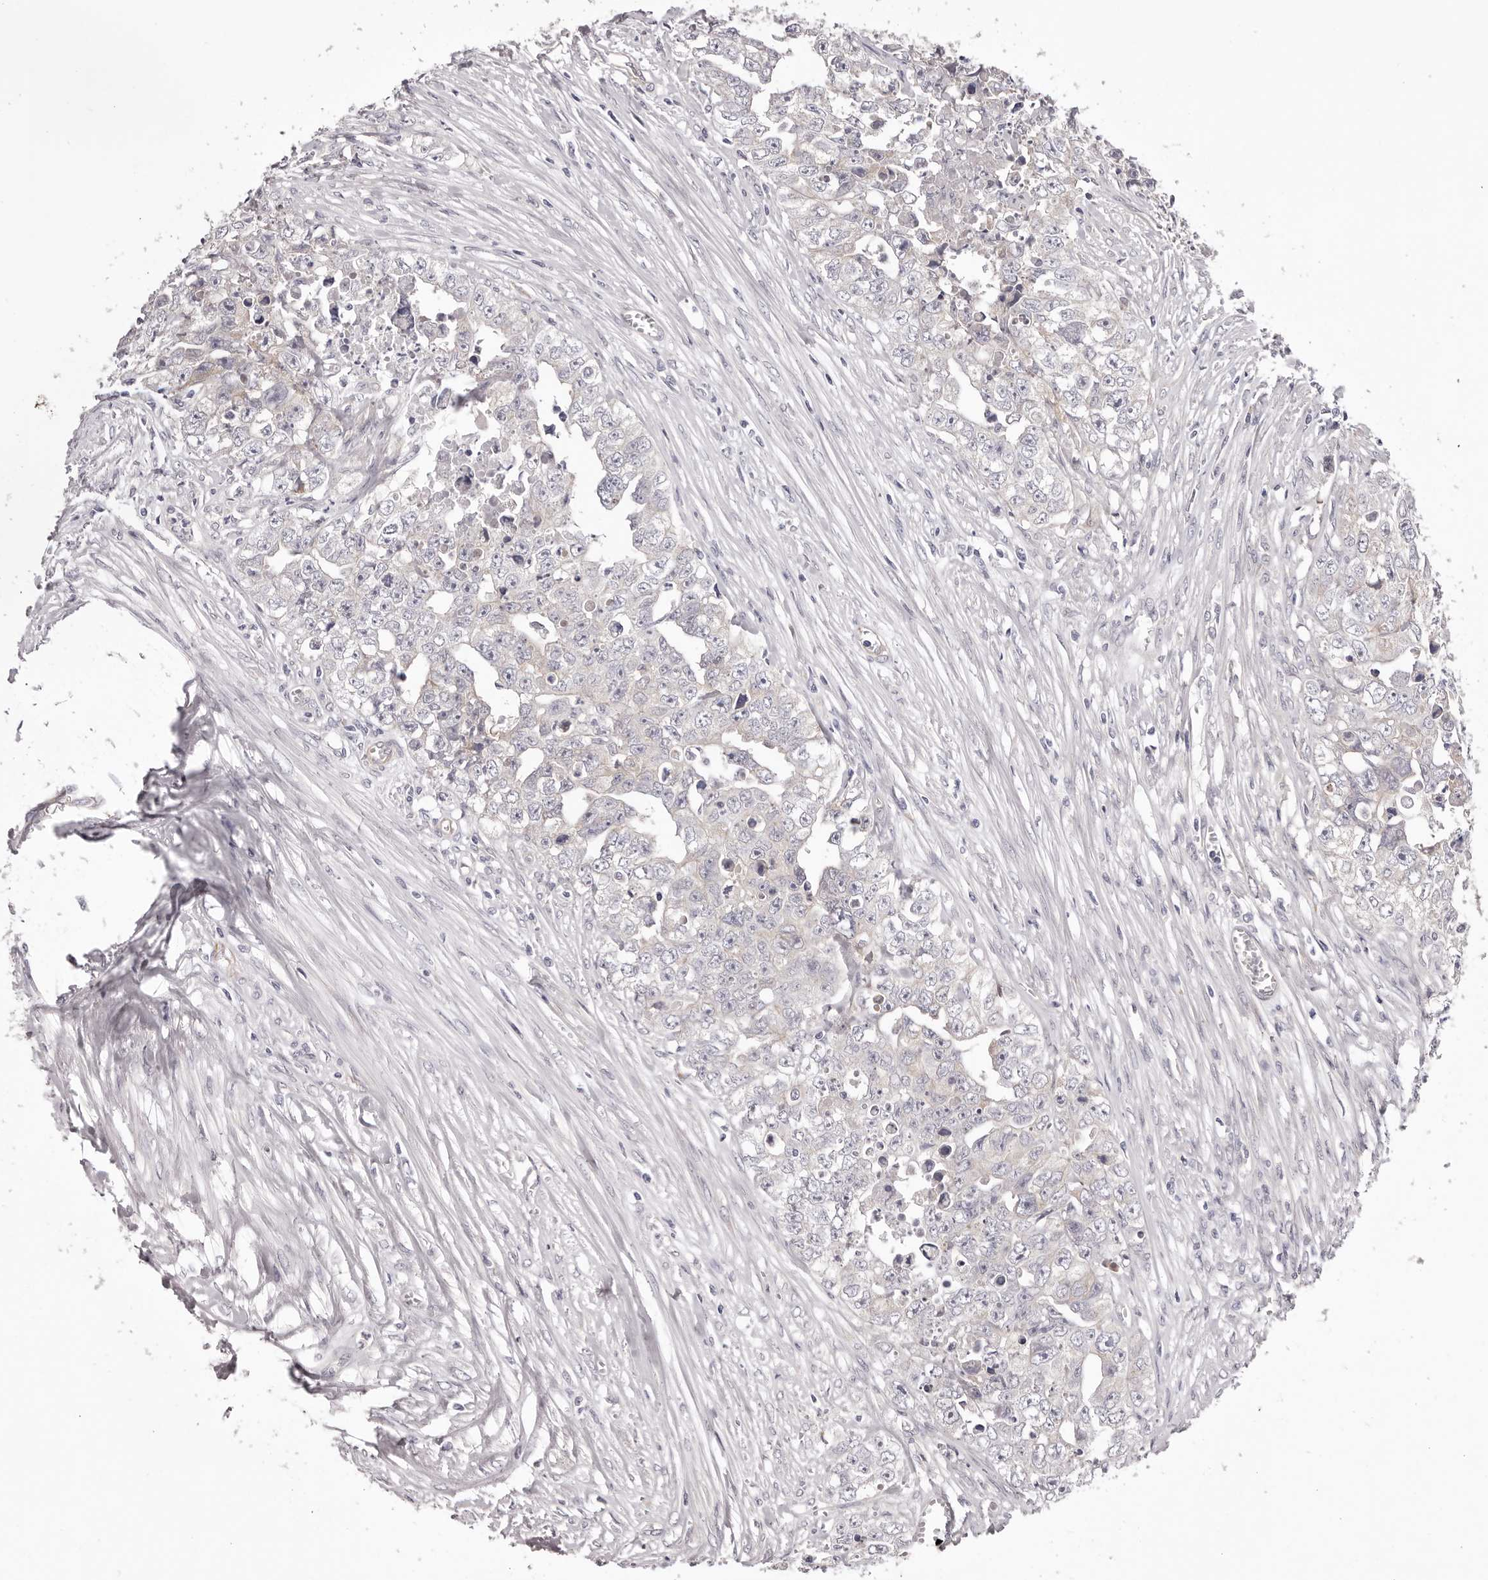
{"staining": {"intensity": "negative", "quantity": "none", "location": "none"}, "tissue": "testis cancer", "cell_type": "Tumor cells", "image_type": "cancer", "snomed": [{"axis": "morphology", "description": "Seminoma, NOS"}, {"axis": "morphology", "description": "Carcinoma, Embryonal, NOS"}, {"axis": "topography", "description": "Testis"}], "caption": "Tumor cells are negative for brown protein staining in embryonal carcinoma (testis). The staining was performed using DAB (3,3'-diaminobenzidine) to visualize the protein expression in brown, while the nuclei were stained in blue with hematoxylin (Magnification: 20x).", "gene": "PNRC1", "patient": {"sex": "male", "age": 43}}